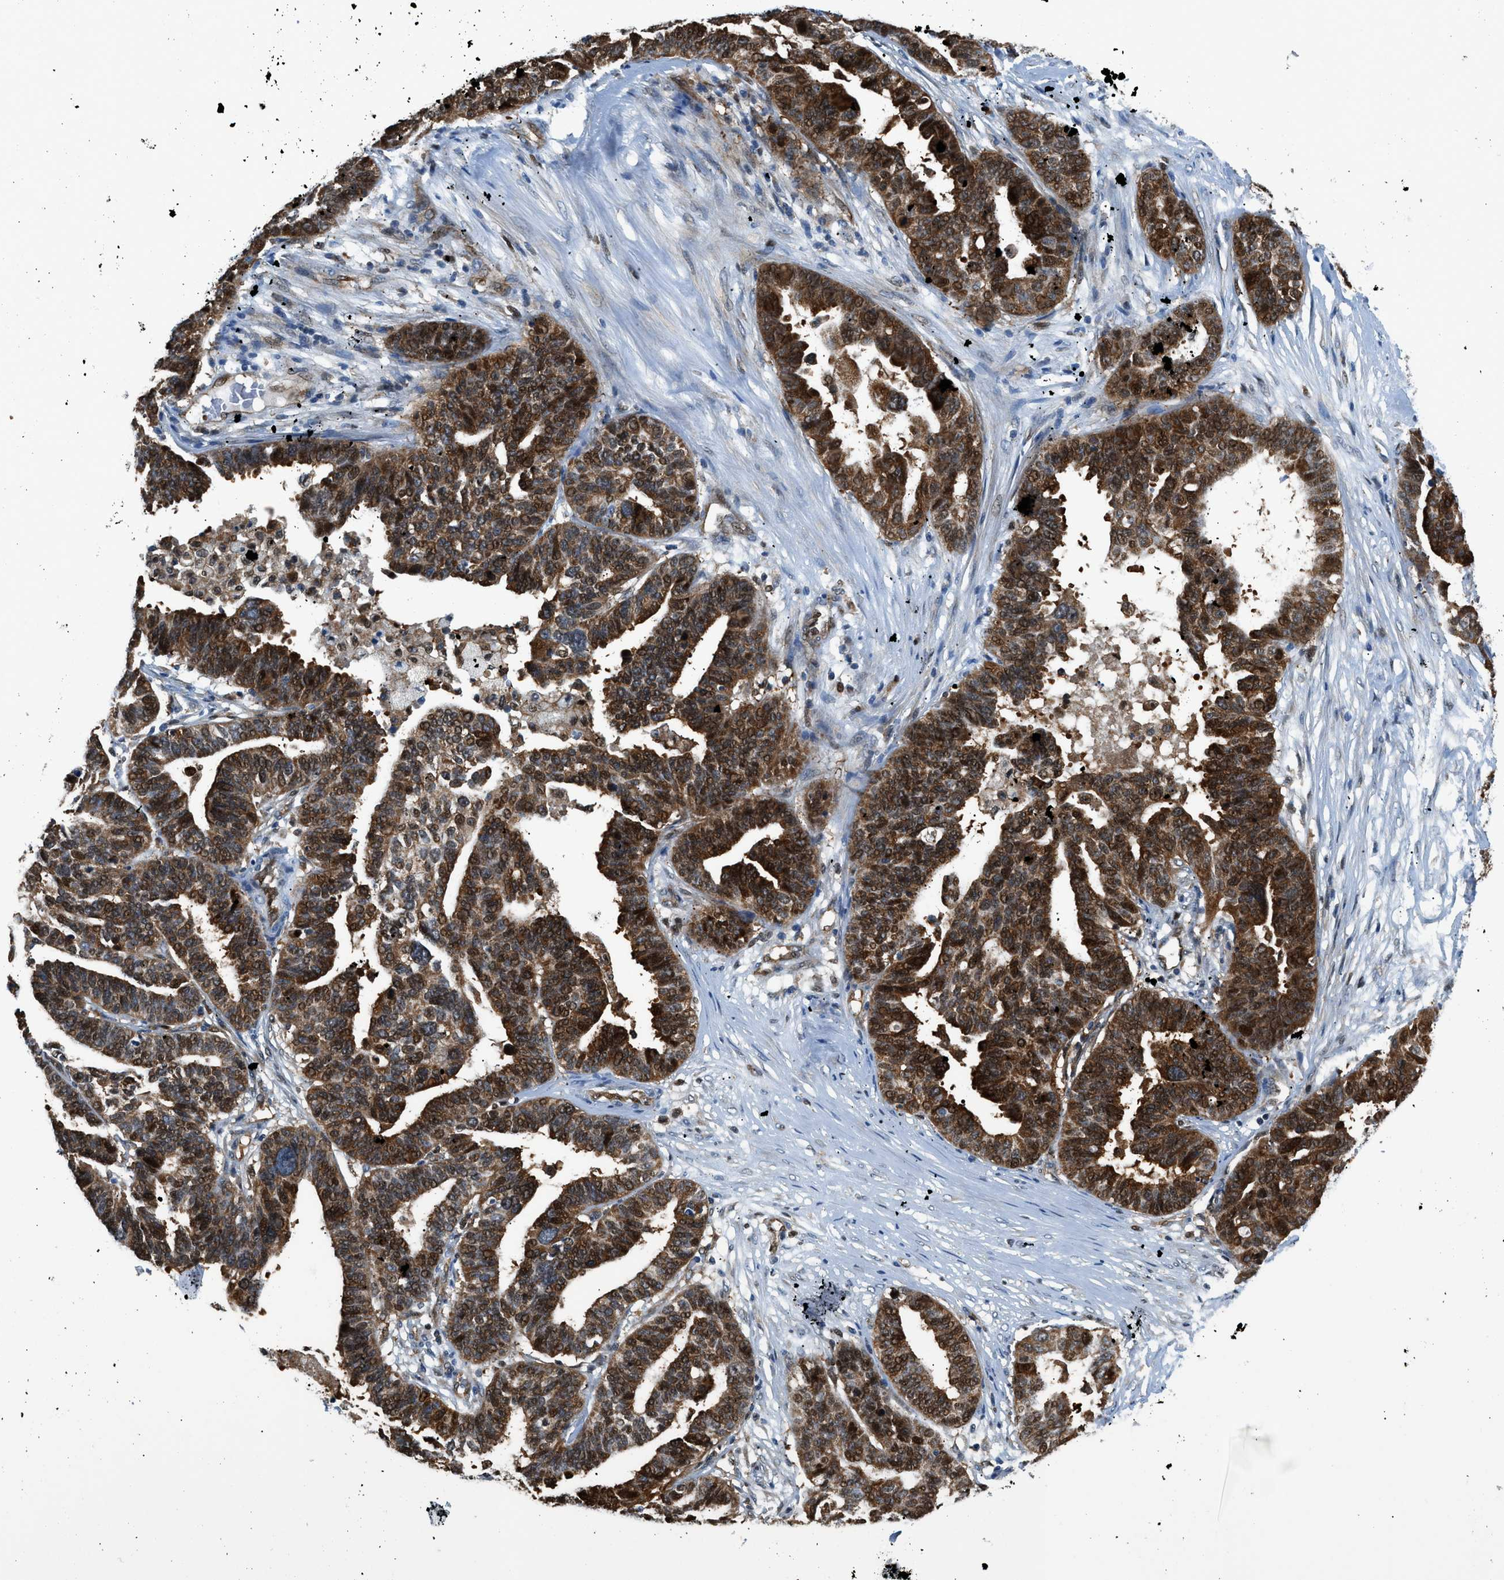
{"staining": {"intensity": "strong", "quantity": ">75%", "location": "cytoplasmic/membranous,nuclear"}, "tissue": "ovarian cancer", "cell_type": "Tumor cells", "image_type": "cancer", "snomed": [{"axis": "morphology", "description": "Cystadenocarcinoma, serous, NOS"}, {"axis": "topography", "description": "Ovary"}], "caption": "The image displays a brown stain indicating the presence of a protein in the cytoplasmic/membranous and nuclear of tumor cells in ovarian cancer.", "gene": "YWHAE", "patient": {"sex": "female", "age": 59}}